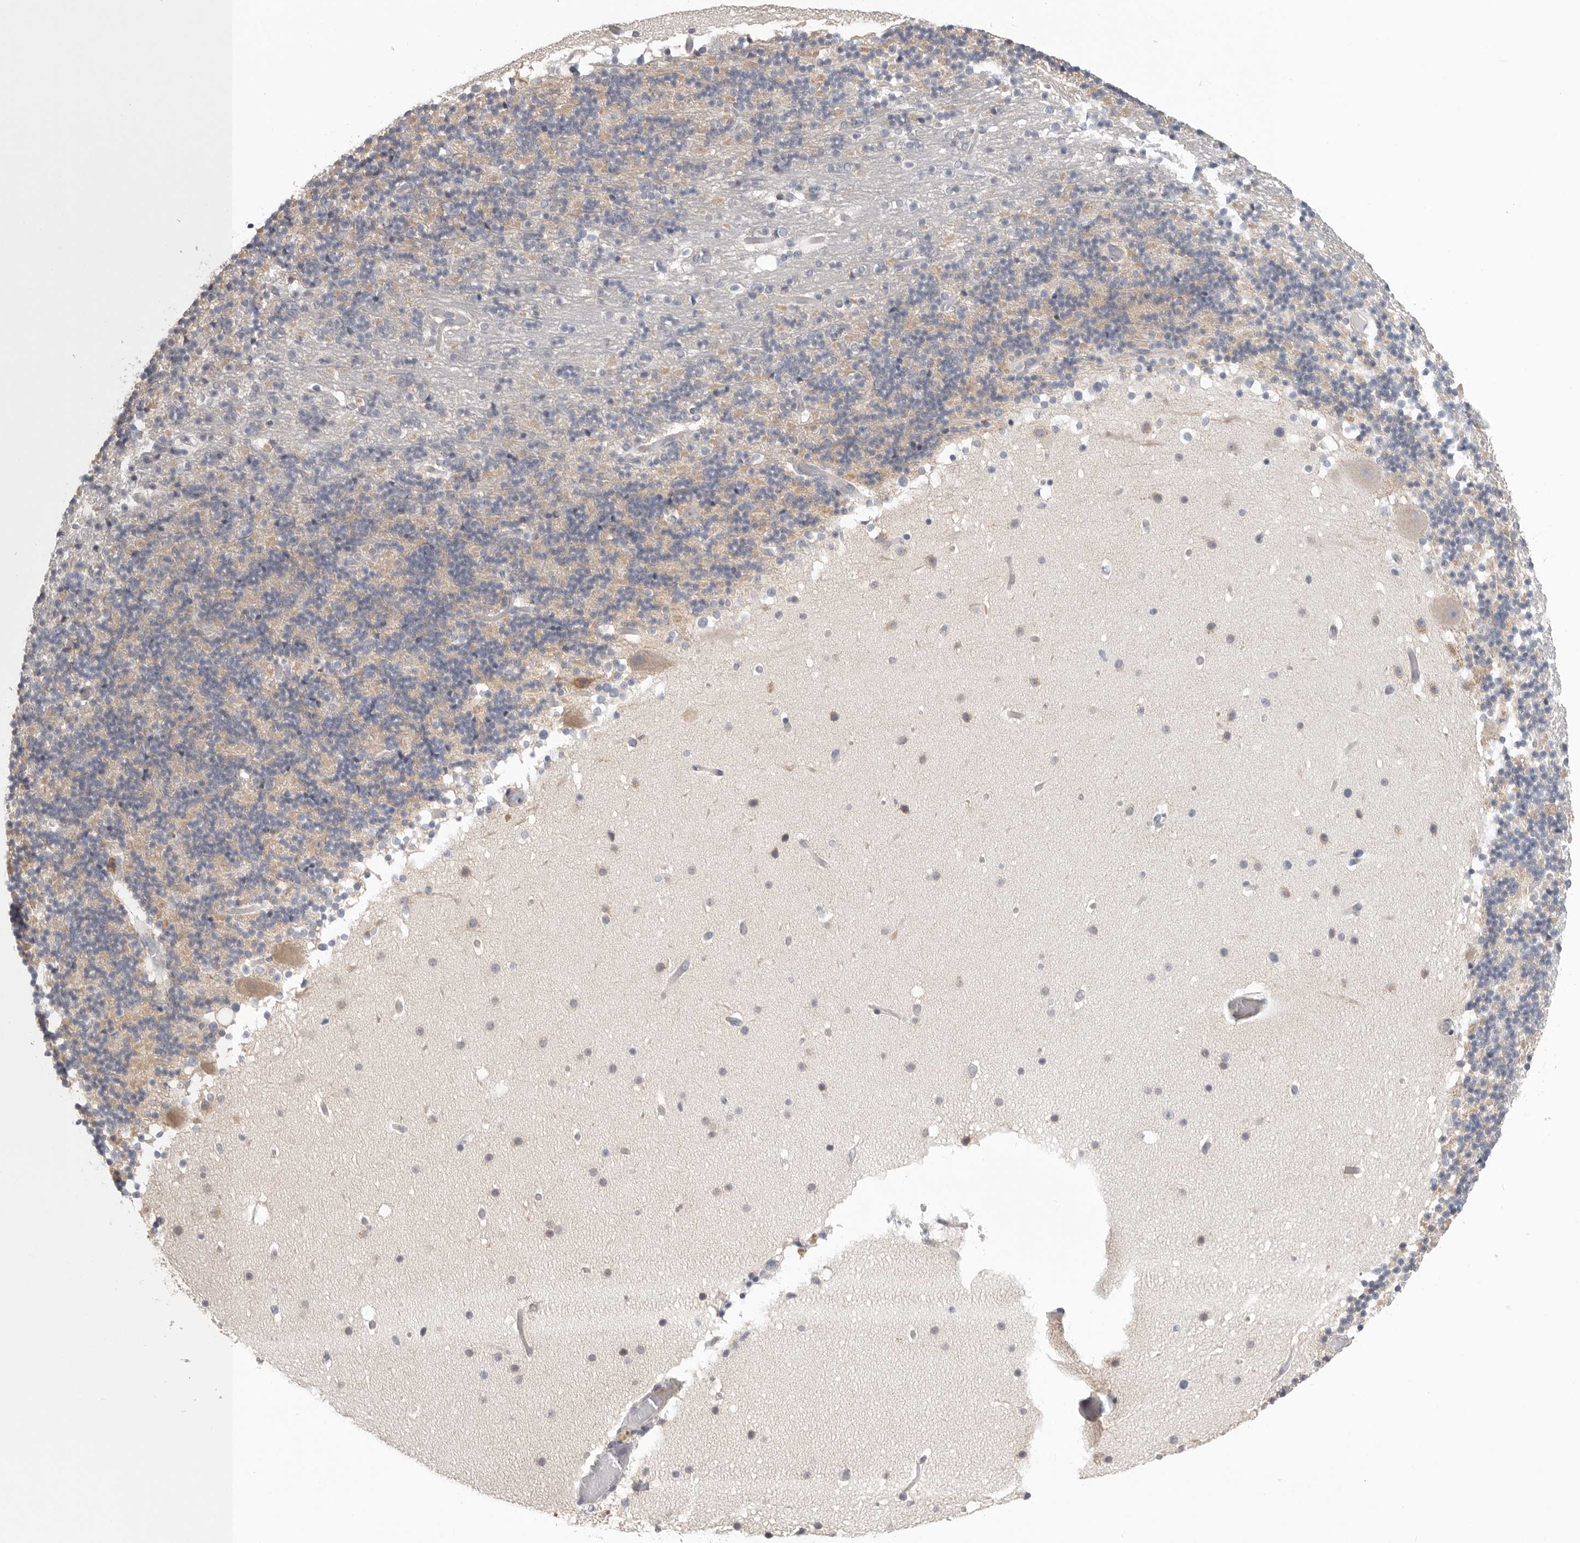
{"staining": {"intensity": "negative", "quantity": "none", "location": "none"}, "tissue": "cerebellum", "cell_type": "Cells in granular layer", "image_type": "normal", "snomed": [{"axis": "morphology", "description": "Normal tissue, NOS"}, {"axis": "topography", "description": "Cerebellum"}], "caption": "This photomicrograph is of unremarkable cerebellum stained with immunohistochemistry (IHC) to label a protein in brown with the nuclei are counter-stained blue. There is no expression in cells in granular layer.", "gene": "STAB2", "patient": {"sex": "male", "age": 57}}